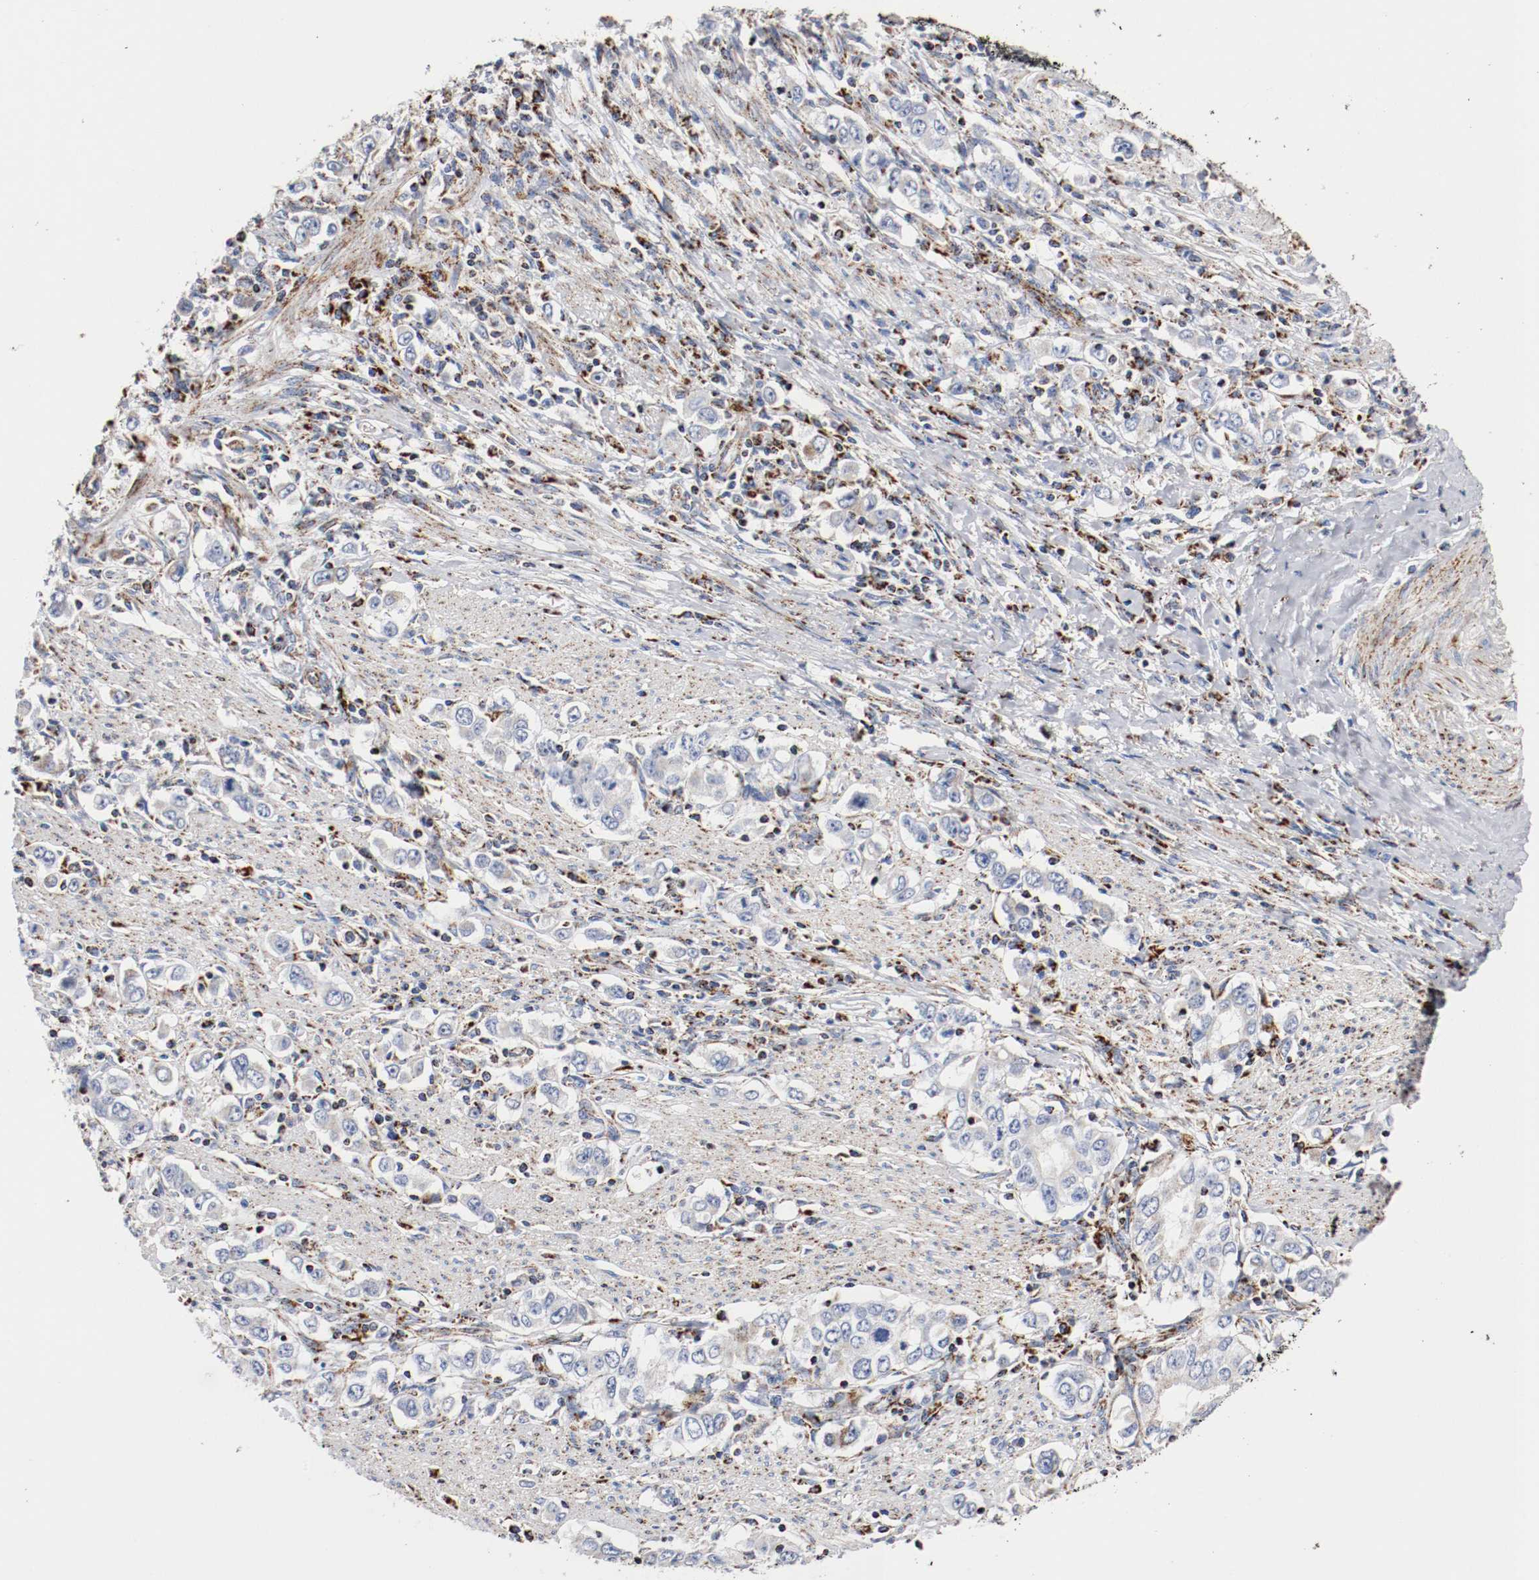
{"staining": {"intensity": "negative", "quantity": "none", "location": "none"}, "tissue": "stomach cancer", "cell_type": "Tumor cells", "image_type": "cancer", "snomed": [{"axis": "morphology", "description": "Adenocarcinoma, NOS"}, {"axis": "topography", "description": "Stomach, lower"}], "caption": "IHC of human stomach cancer displays no staining in tumor cells.", "gene": "TUBD1", "patient": {"sex": "female", "age": 72}}